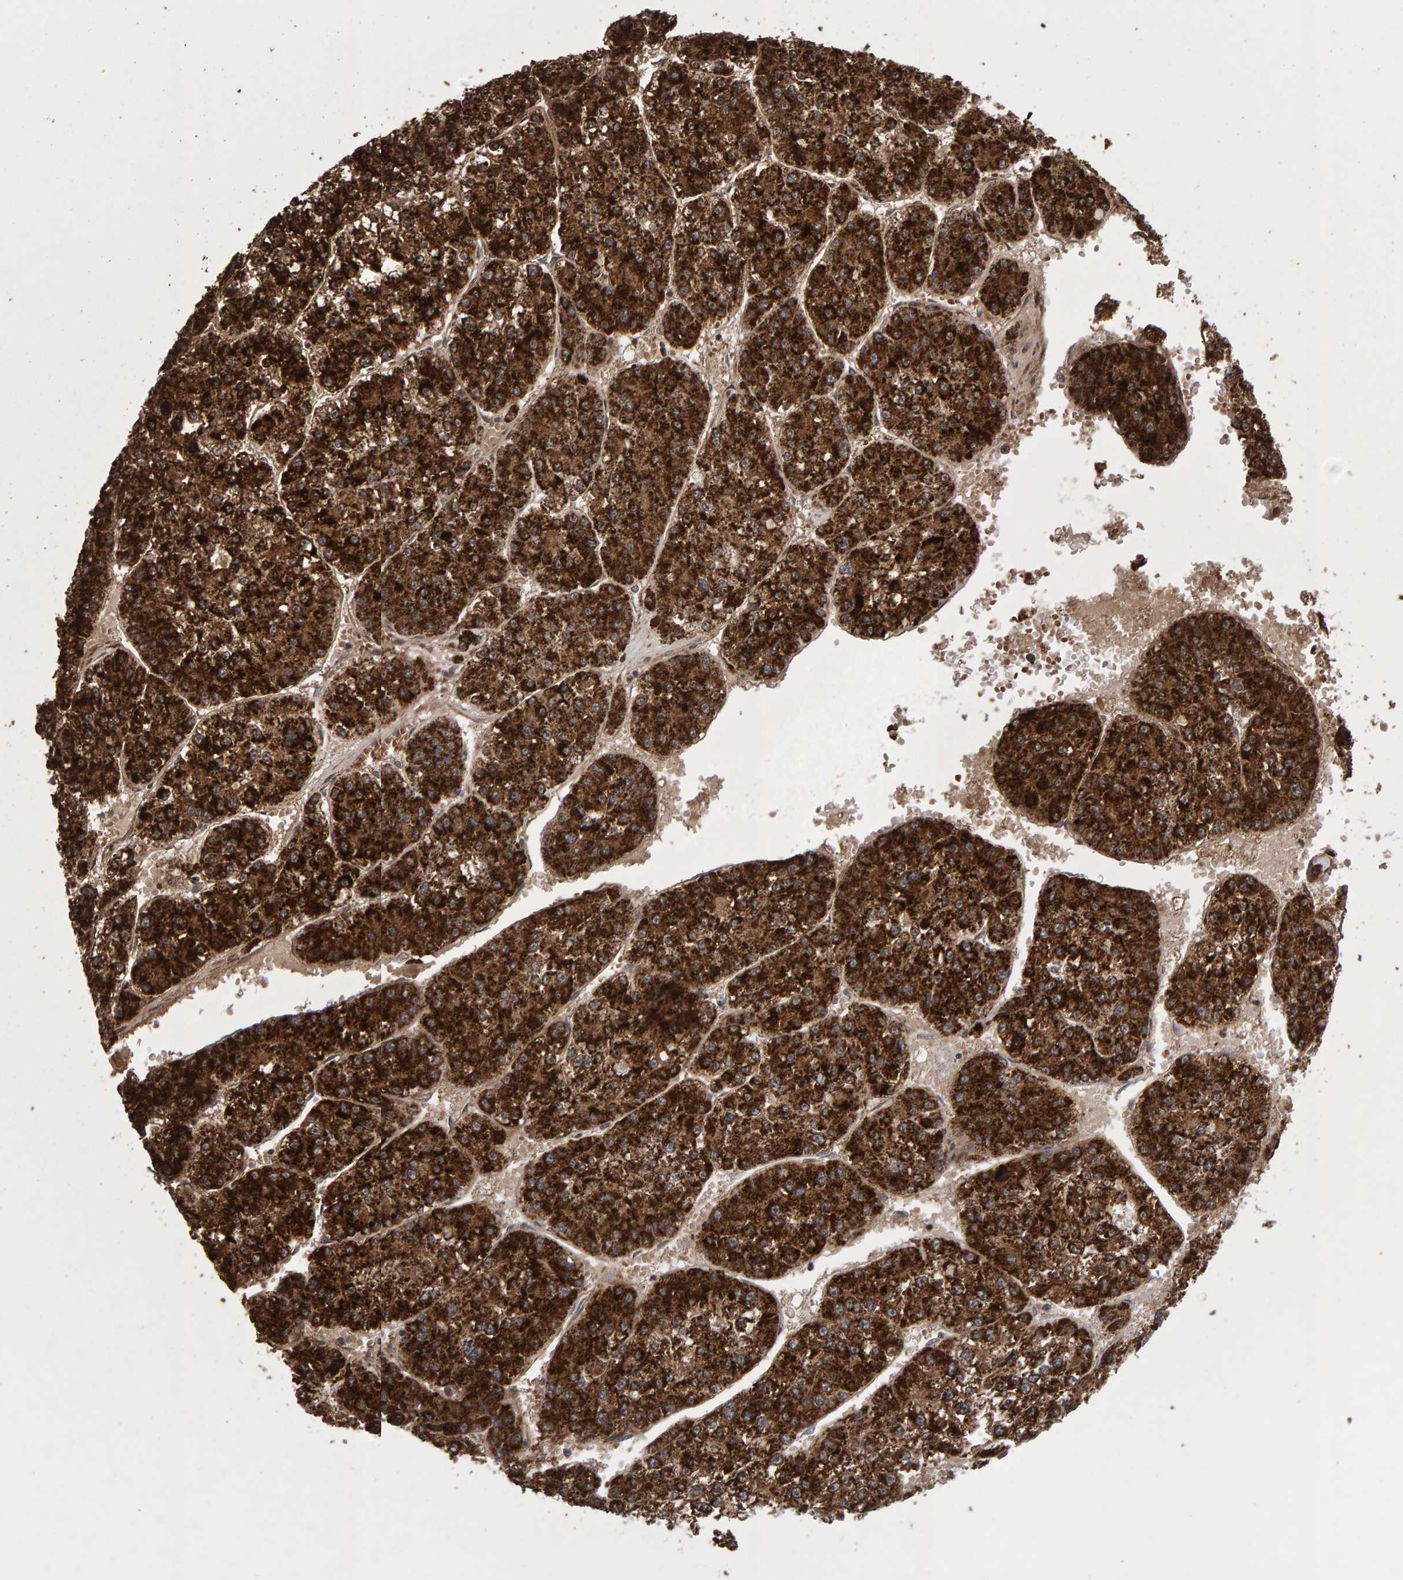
{"staining": {"intensity": "strong", "quantity": ">75%", "location": "cytoplasmic/membranous"}, "tissue": "liver cancer", "cell_type": "Tumor cells", "image_type": "cancer", "snomed": [{"axis": "morphology", "description": "Carcinoma, Hepatocellular, NOS"}, {"axis": "topography", "description": "Liver"}], "caption": "Strong cytoplasmic/membranous positivity for a protein is identified in approximately >75% of tumor cells of liver hepatocellular carcinoma using IHC.", "gene": "PECR", "patient": {"sex": "female", "age": 73}}